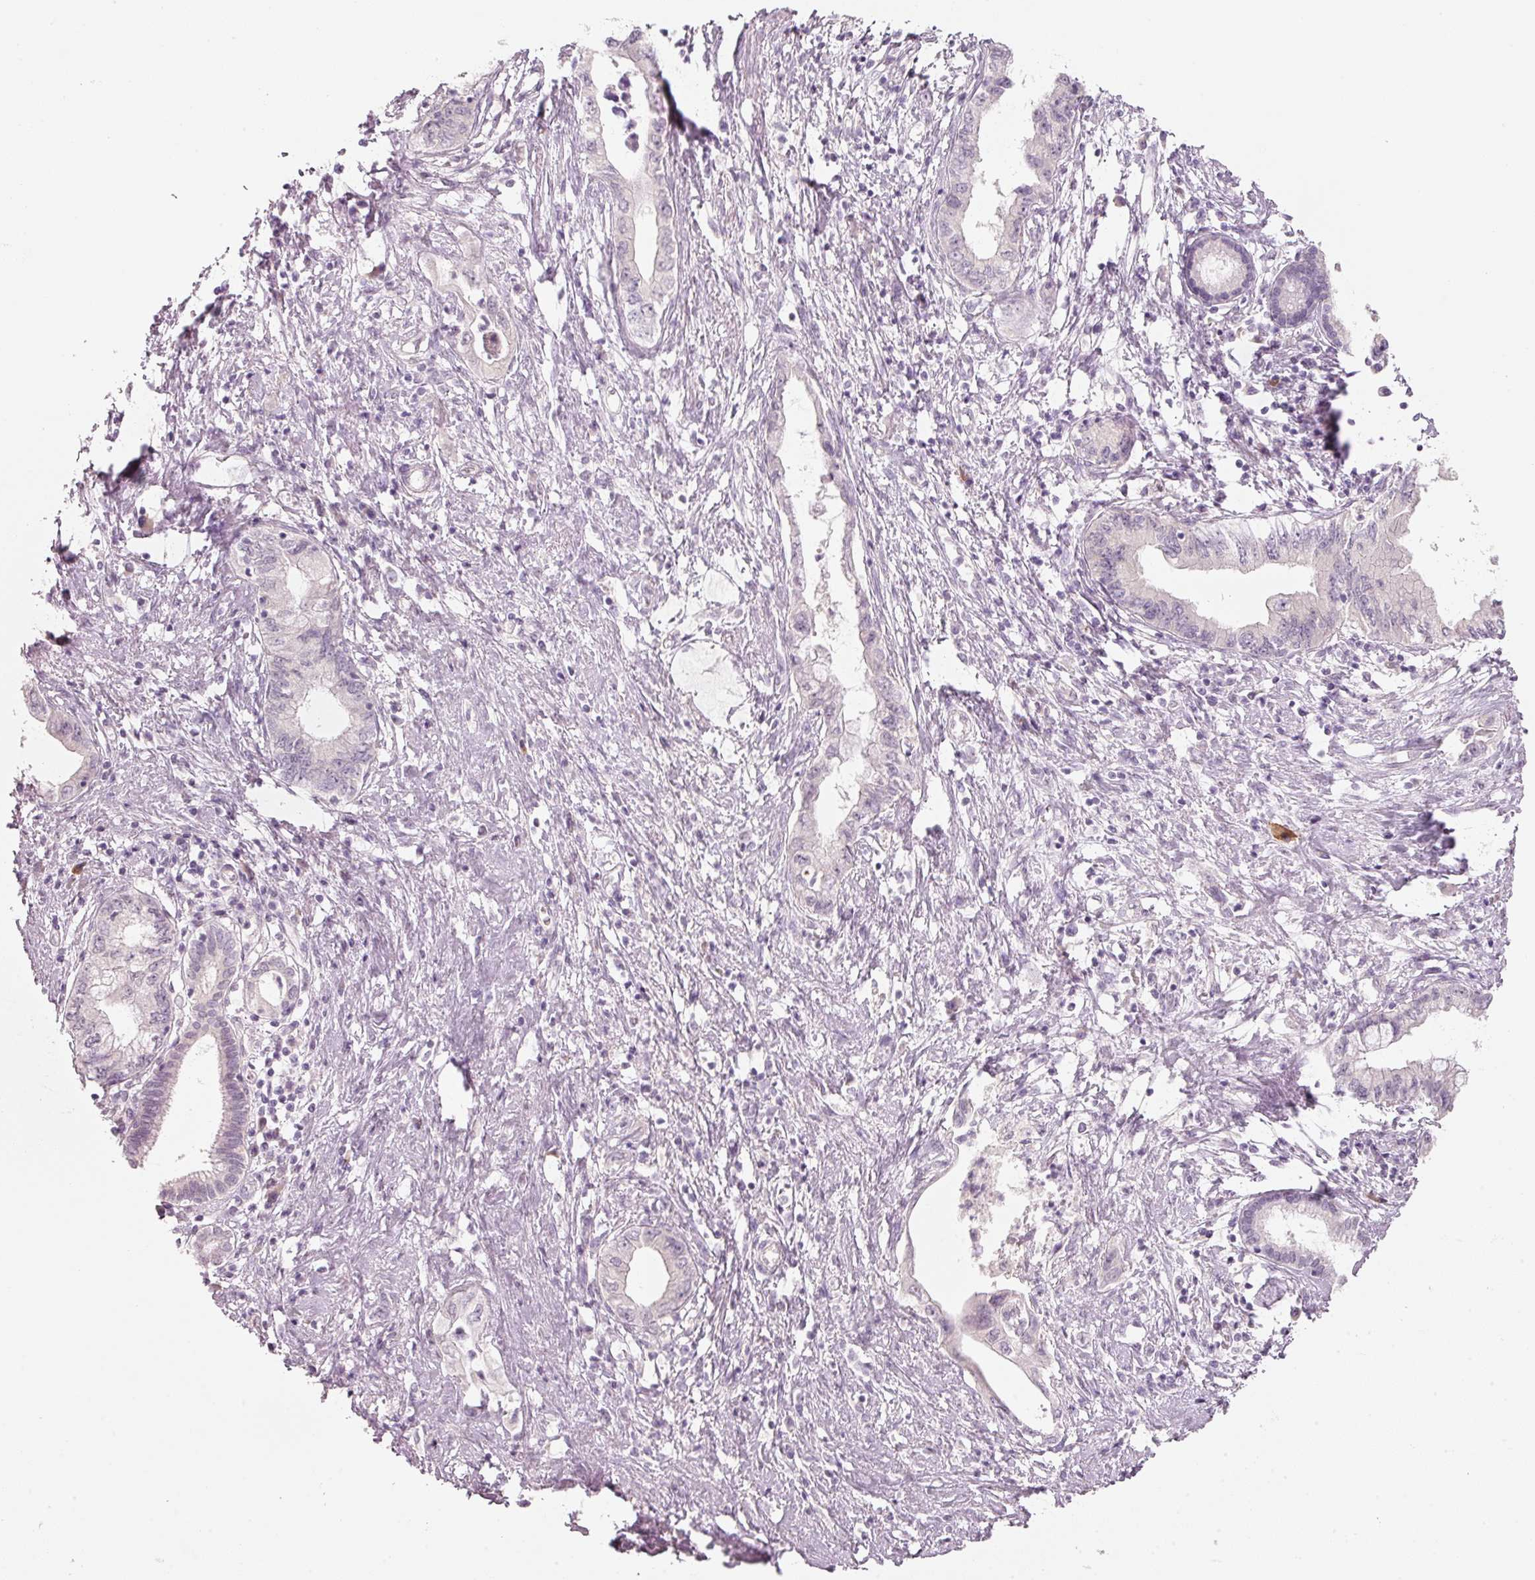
{"staining": {"intensity": "negative", "quantity": "none", "location": "none"}, "tissue": "pancreatic cancer", "cell_type": "Tumor cells", "image_type": "cancer", "snomed": [{"axis": "morphology", "description": "Adenocarcinoma, NOS"}, {"axis": "topography", "description": "Pancreas"}], "caption": "Immunohistochemical staining of pancreatic cancer demonstrates no significant positivity in tumor cells.", "gene": "STEAP1", "patient": {"sex": "female", "age": 73}}